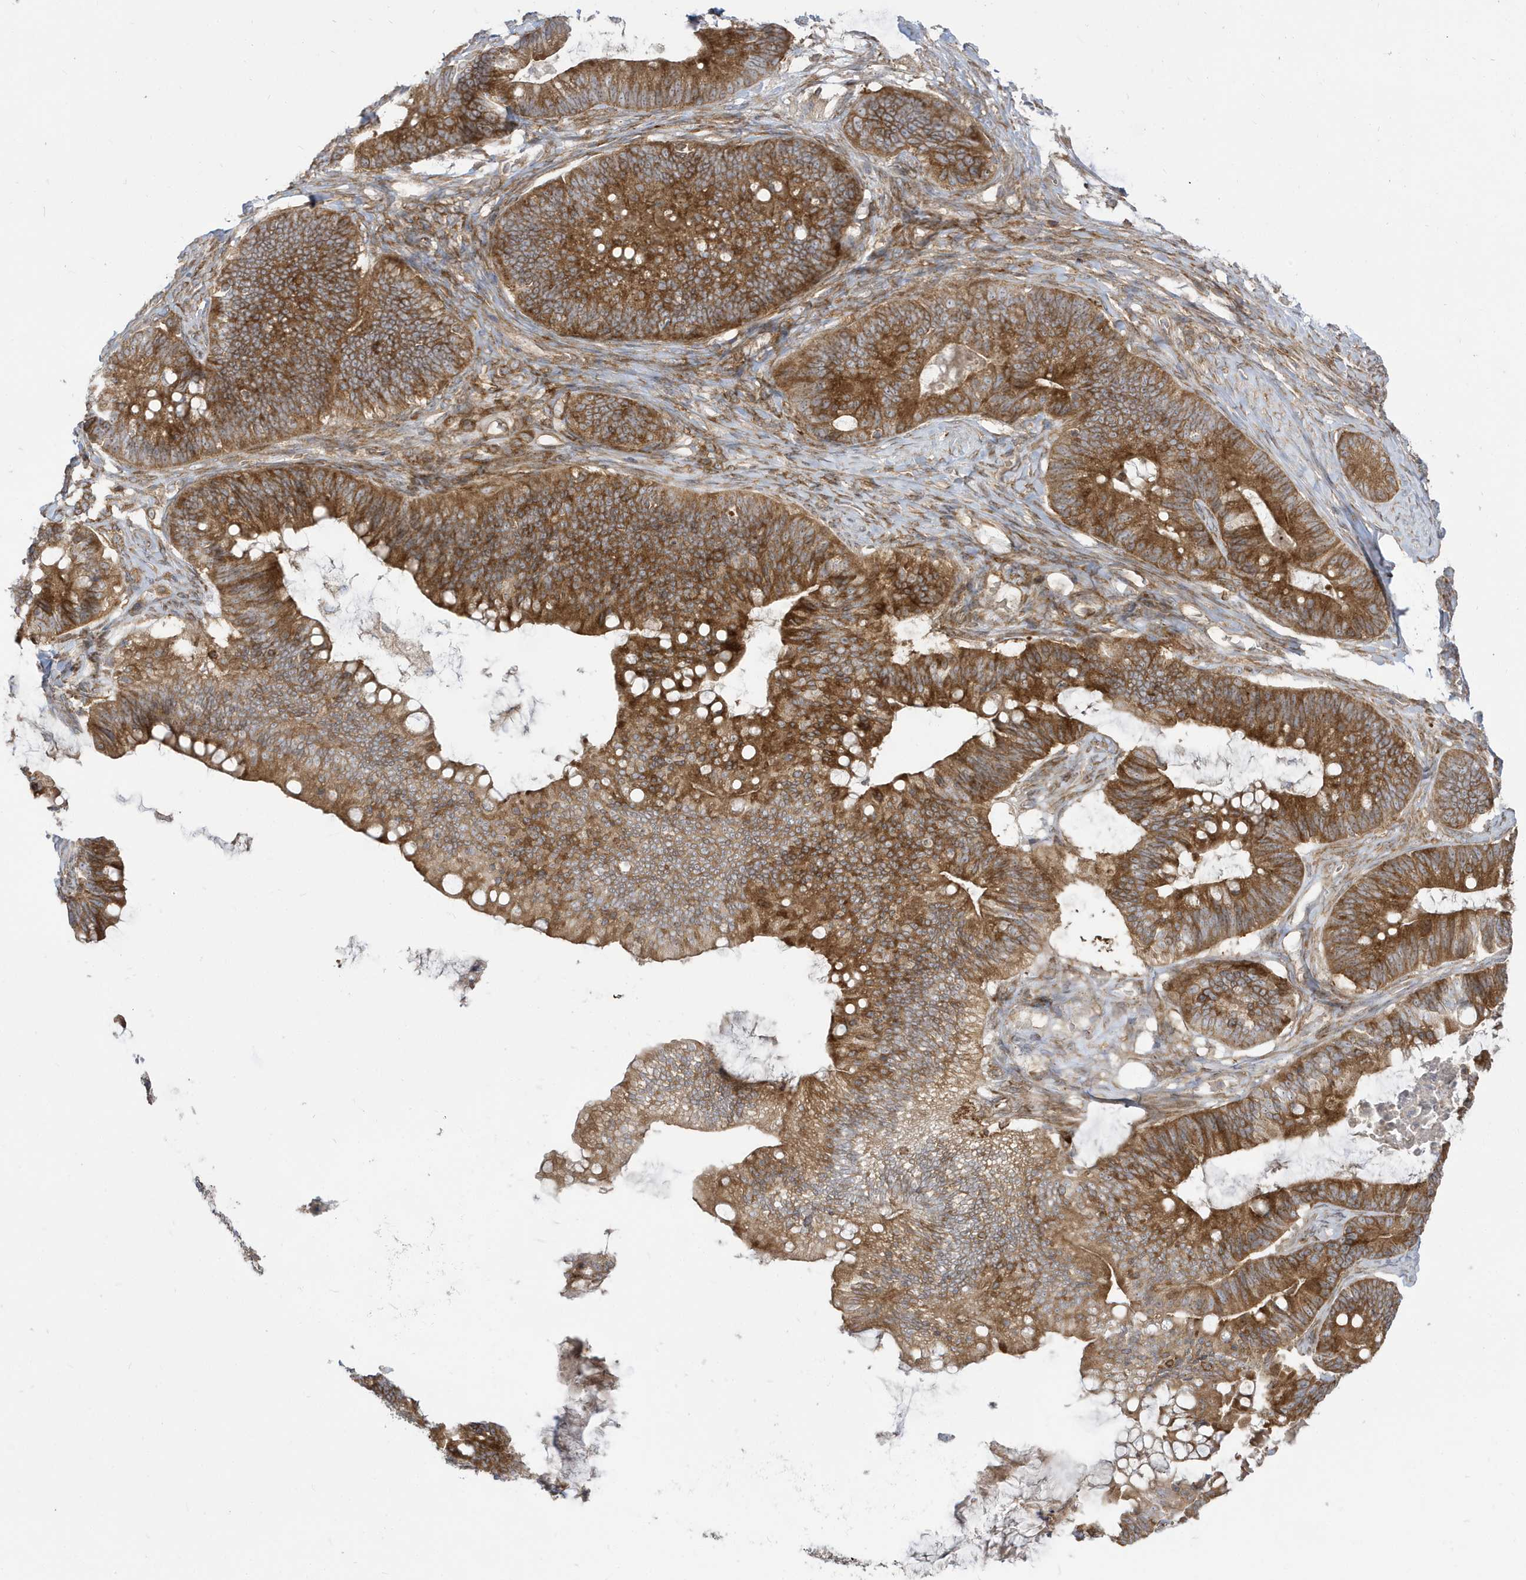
{"staining": {"intensity": "moderate", "quantity": ">75%", "location": "cytoplasmic/membranous"}, "tissue": "ovarian cancer", "cell_type": "Tumor cells", "image_type": "cancer", "snomed": [{"axis": "morphology", "description": "Cystadenocarcinoma, mucinous, NOS"}, {"axis": "topography", "description": "Ovary"}], "caption": "A brown stain labels moderate cytoplasmic/membranous positivity of a protein in ovarian cancer (mucinous cystadenocarcinoma) tumor cells. (DAB (3,3'-diaminobenzidine) IHC, brown staining for protein, blue staining for nuclei).", "gene": "STAM", "patient": {"sex": "female", "age": 61}}